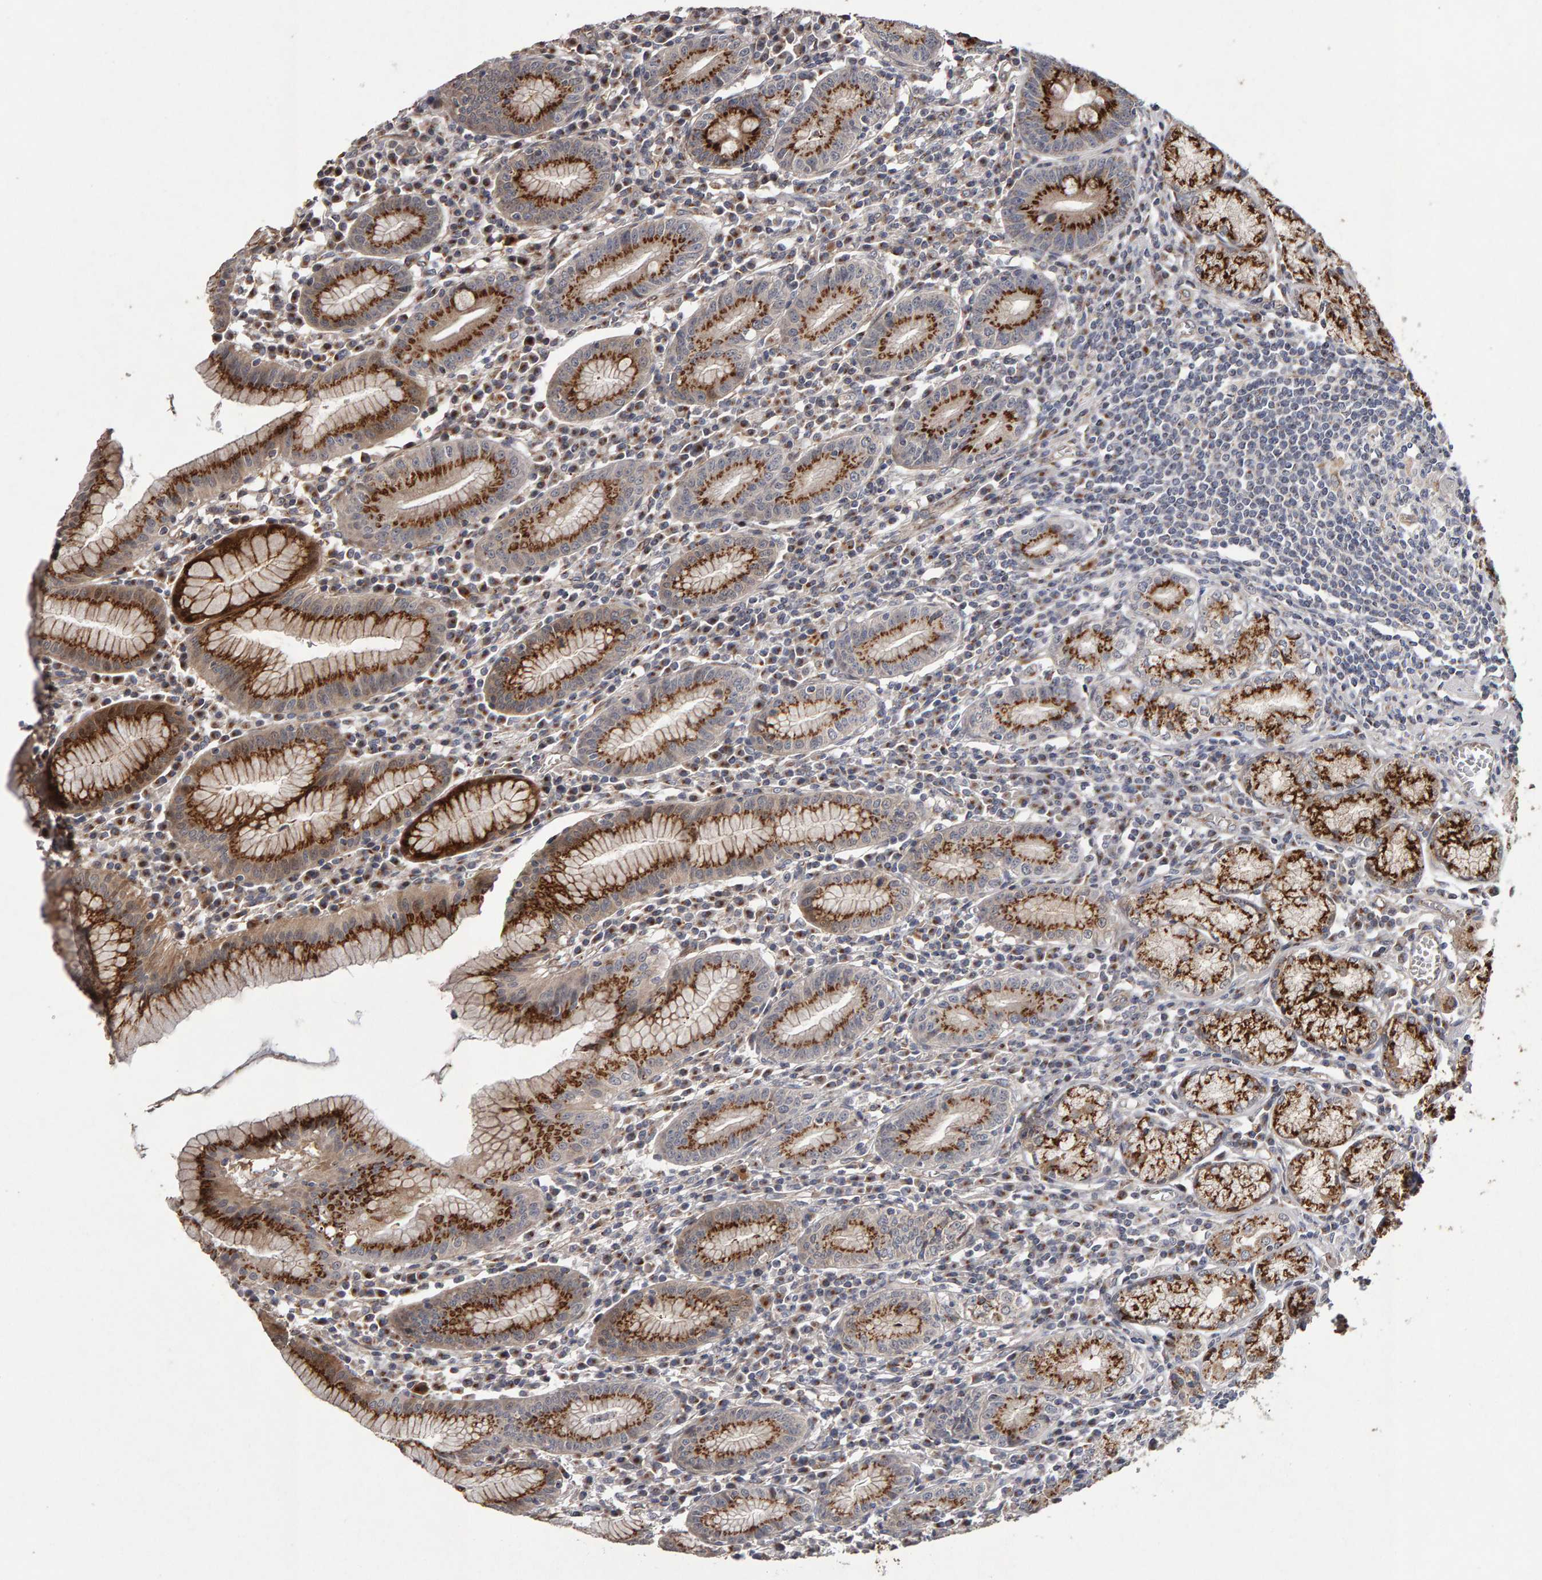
{"staining": {"intensity": "strong", "quantity": ">75%", "location": "cytoplasmic/membranous"}, "tissue": "stomach", "cell_type": "Glandular cells", "image_type": "normal", "snomed": [{"axis": "morphology", "description": "Normal tissue, NOS"}, {"axis": "topography", "description": "Stomach"}], "caption": "Stomach stained for a protein demonstrates strong cytoplasmic/membranous positivity in glandular cells.", "gene": "CANT1", "patient": {"sex": "male", "age": 55}}